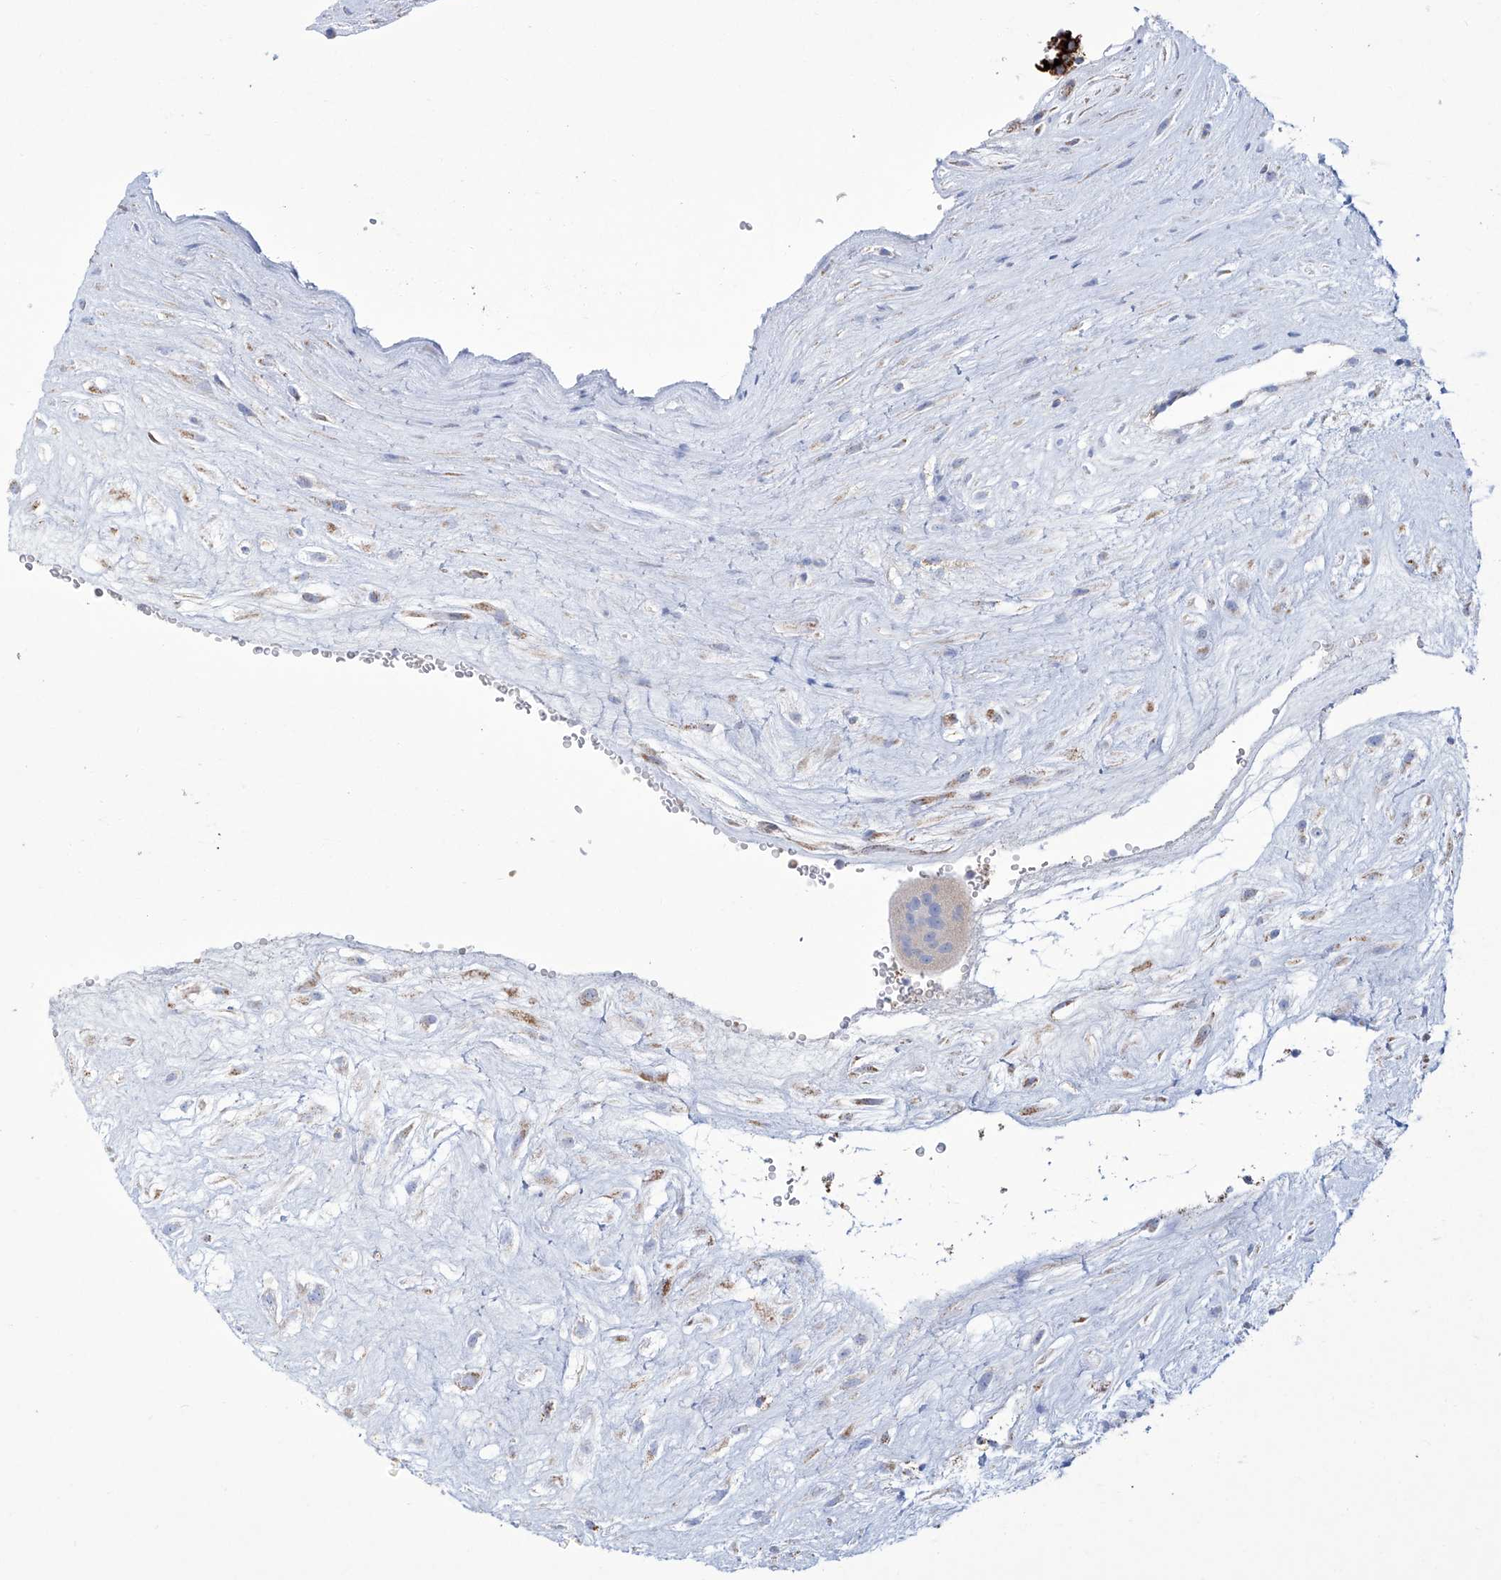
{"staining": {"intensity": "negative", "quantity": "none", "location": "none"}, "tissue": "placenta", "cell_type": "Decidual cells", "image_type": "normal", "snomed": [{"axis": "morphology", "description": "Normal tissue, NOS"}, {"axis": "topography", "description": "Placenta"}], "caption": "DAB (3,3'-diaminobenzidine) immunohistochemical staining of benign human placenta demonstrates no significant staining in decidual cells.", "gene": "ALDH6A1", "patient": {"sex": "female", "age": 18}}